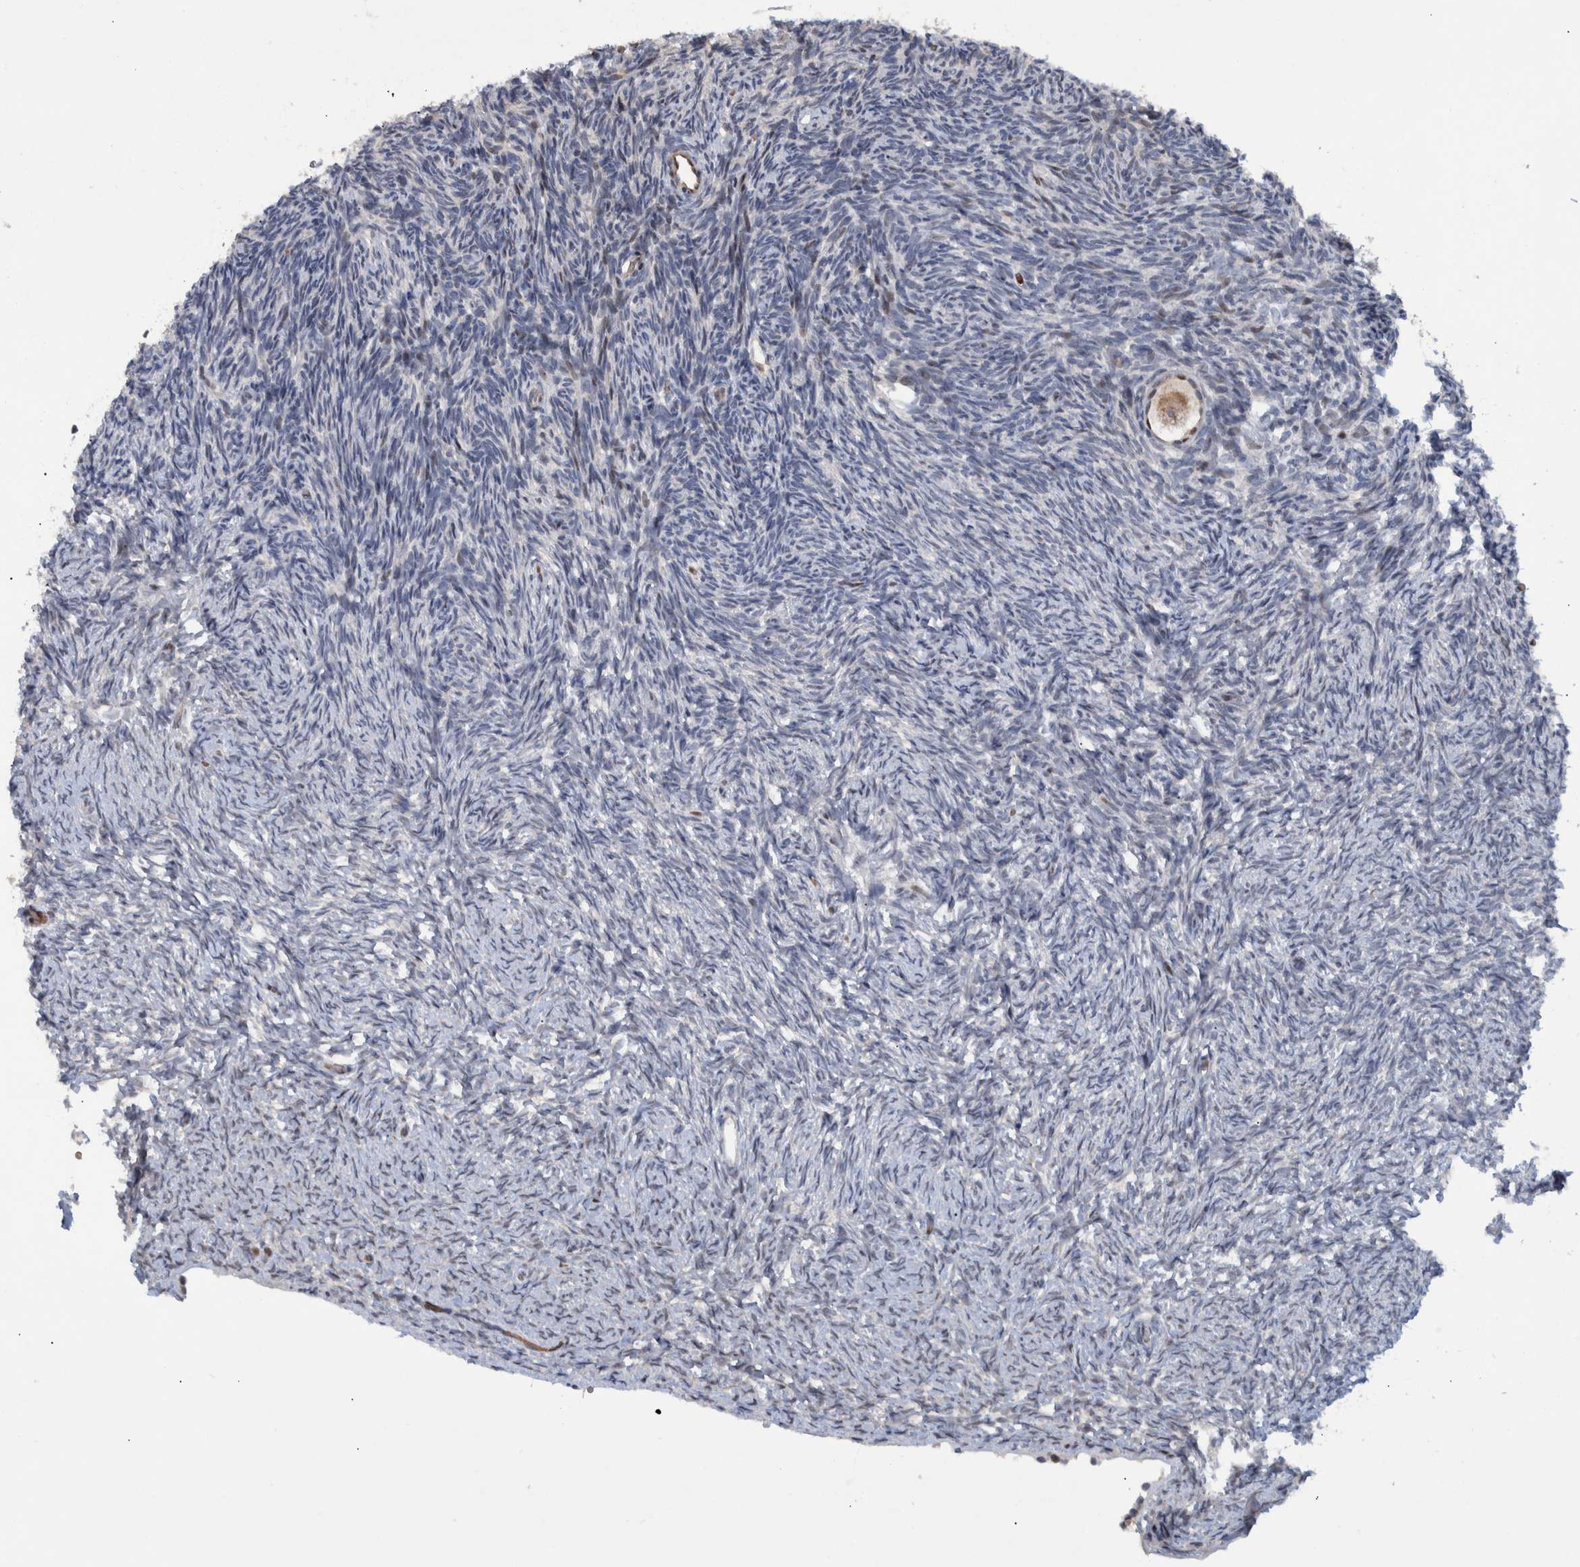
{"staining": {"intensity": "moderate", "quantity": ">75%", "location": "cytoplasmic/membranous"}, "tissue": "ovary", "cell_type": "Follicle cells", "image_type": "normal", "snomed": [{"axis": "morphology", "description": "Normal tissue, NOS"}, {"axis": "topography", "description": "Ovary"}], "caption": "Unremarkable ovary displays moderate cytoplasmic/membranous expression in approximately >75% of follicle cells, visualized by immunohistochemistry.", "gene": "ESRP1", "patient": {"sex": "female", "age": 34}}